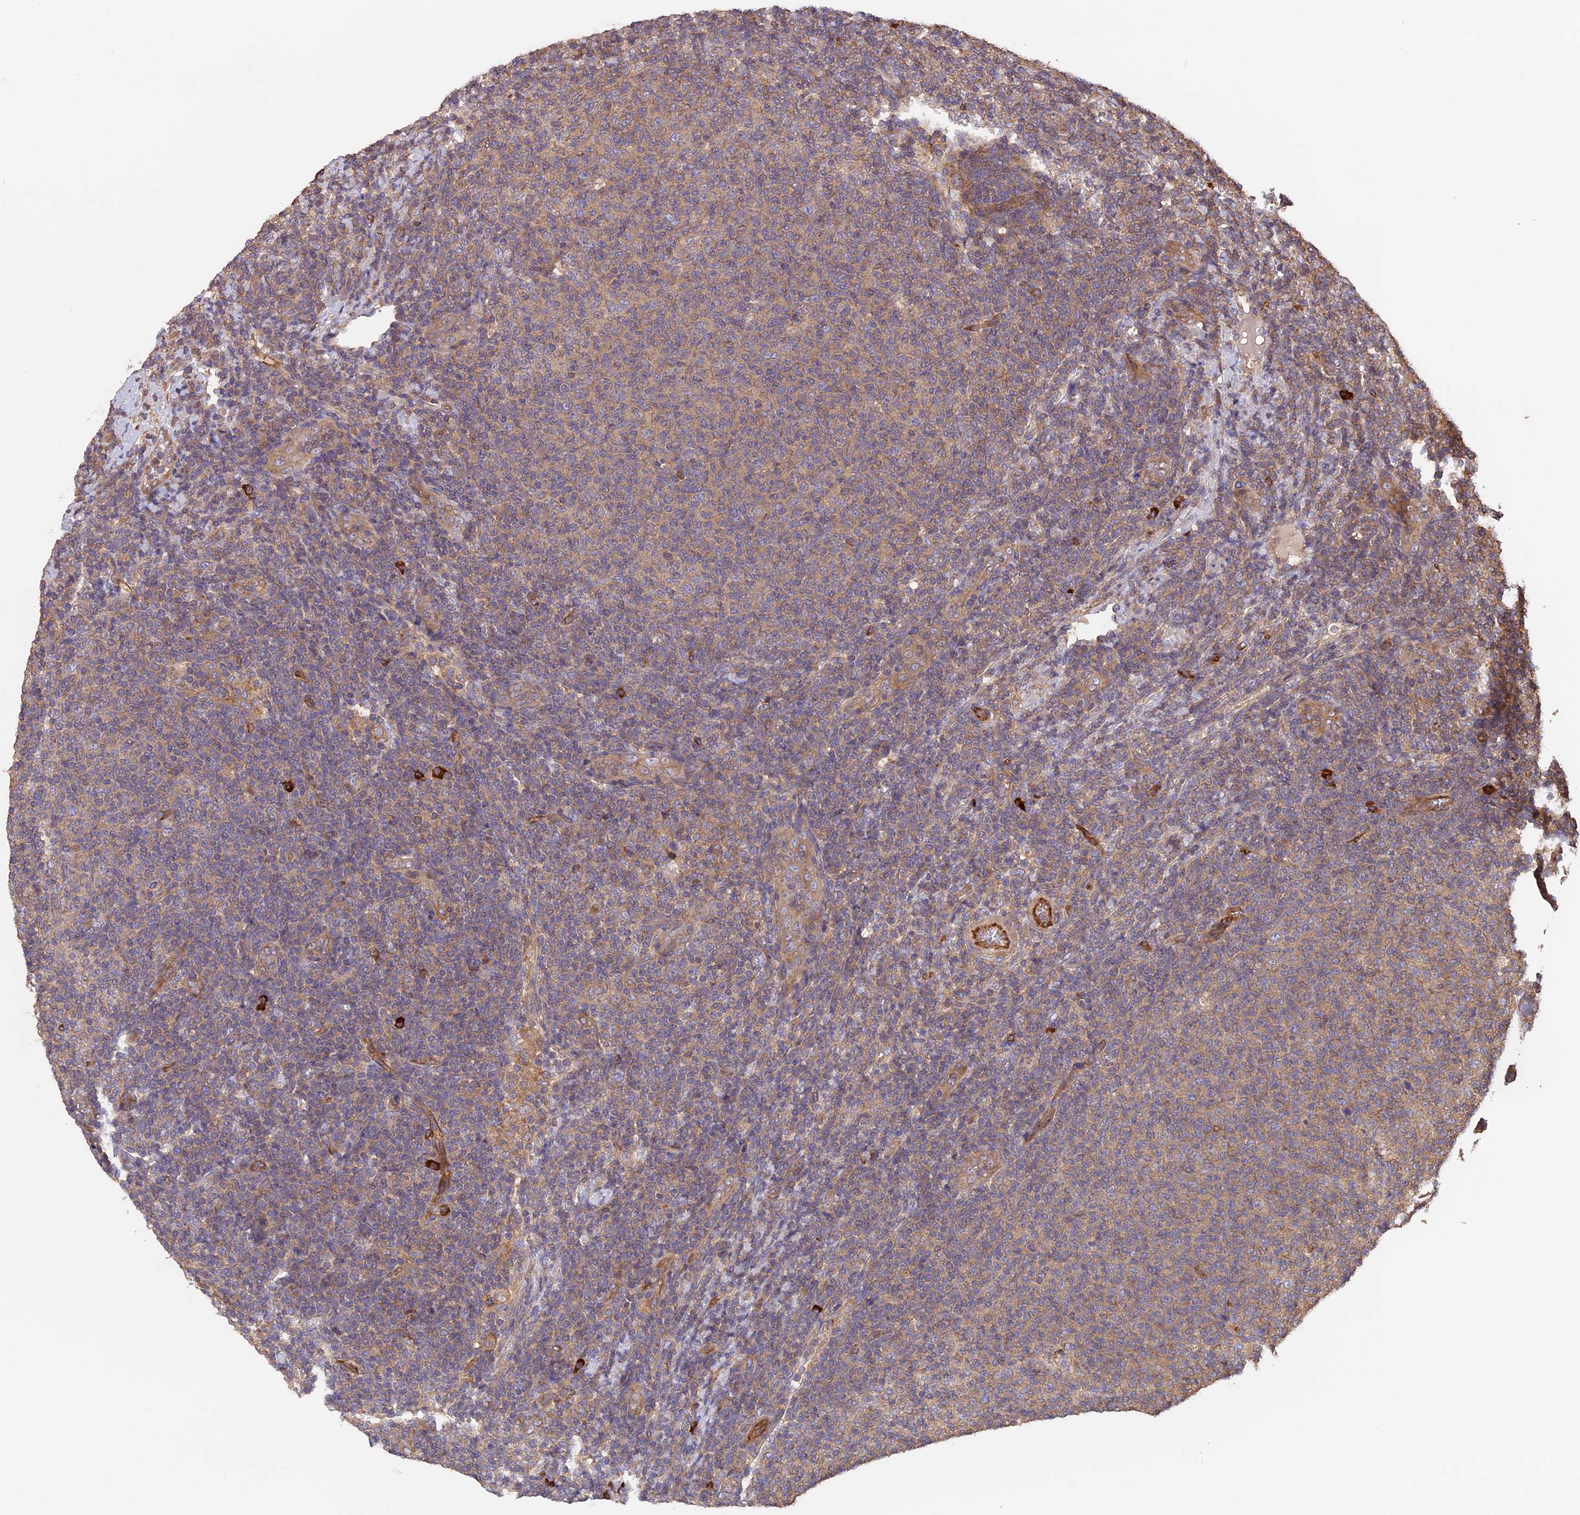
{"staining": {"intensity": "weak", "quantity": ">75%", "location": "cytoplasmic/membranous"}, "tissue": "lymphoma", "cell_type": "Tumor cells", "image_type": "cancer", "snomed": [{"axis": "morphology", "description": "Malignant lymphoma, non-Hodgkin's type, Low grade"}, {"axis": "topography", "description": "Lymph node"}], "caption": "A brown stain highlights weak cytoplasmic/membranous expression of a protein in lymphoma tumor cells.", "gene": "GAS8", "patient": {"sex": "male", "age": 66}}